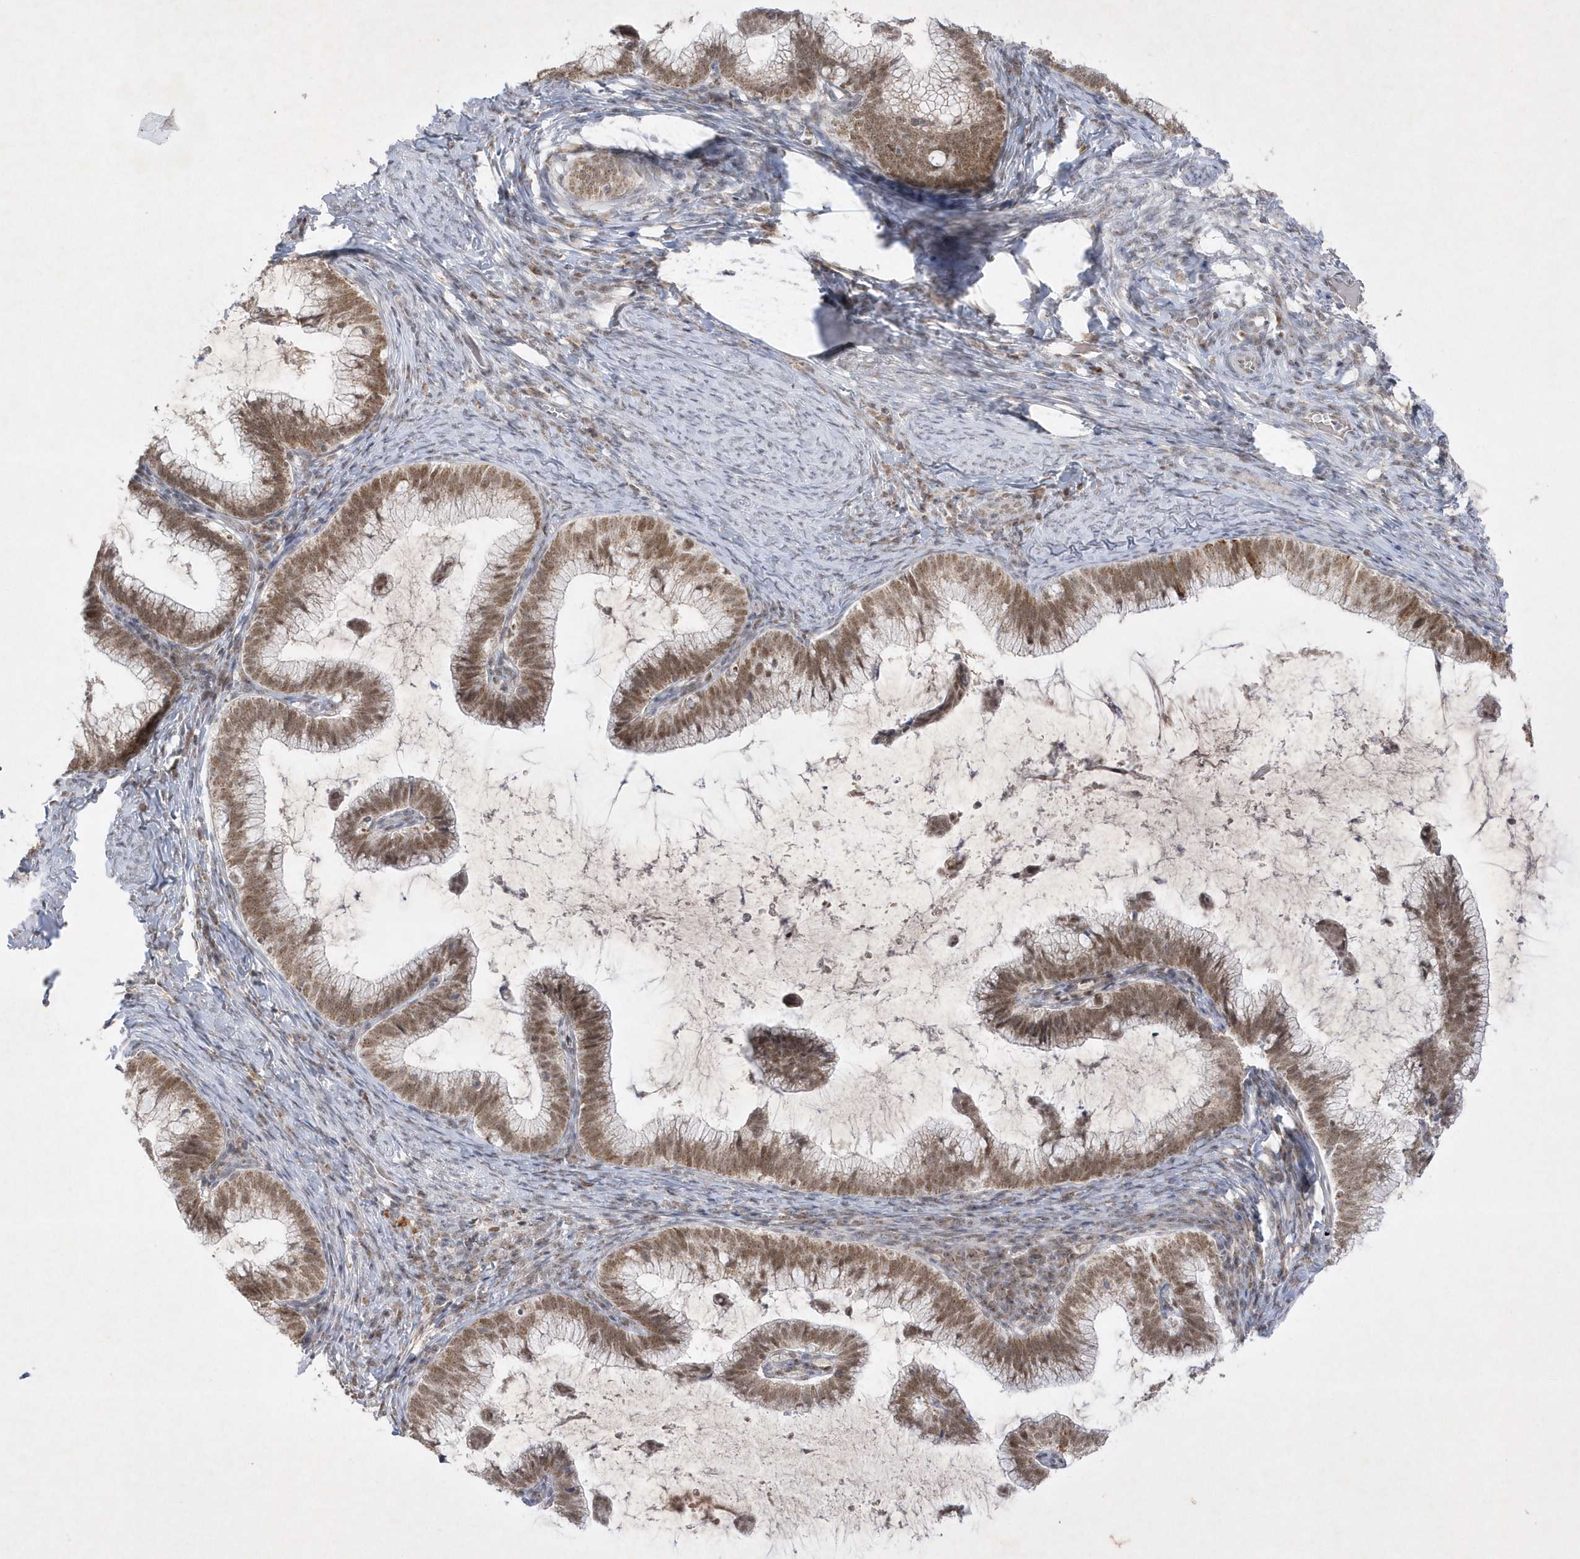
{"staining": {"intensity": "moderate", "quantity": ">75%", "location": "cytoplasmic/membranous,nuclear"}, "tissue": "cervical cancer", "cell_type": "Tumor cells", "image_type": "cancer", "snomed": [{"axis": "morphology", "description": "Adenocarcinoma, NOS"}, {"axis": "topography", "description": "Cervix"}], "caption": "Cervical adenocarcinoma stained with DAB IHC displays medium levels of moderate cytoplasmic/membranous and nuclear staining in approximately >75% of tumor cells.", "gene": "CPSF3", "patient": {"sex": "female", "age": 36}}